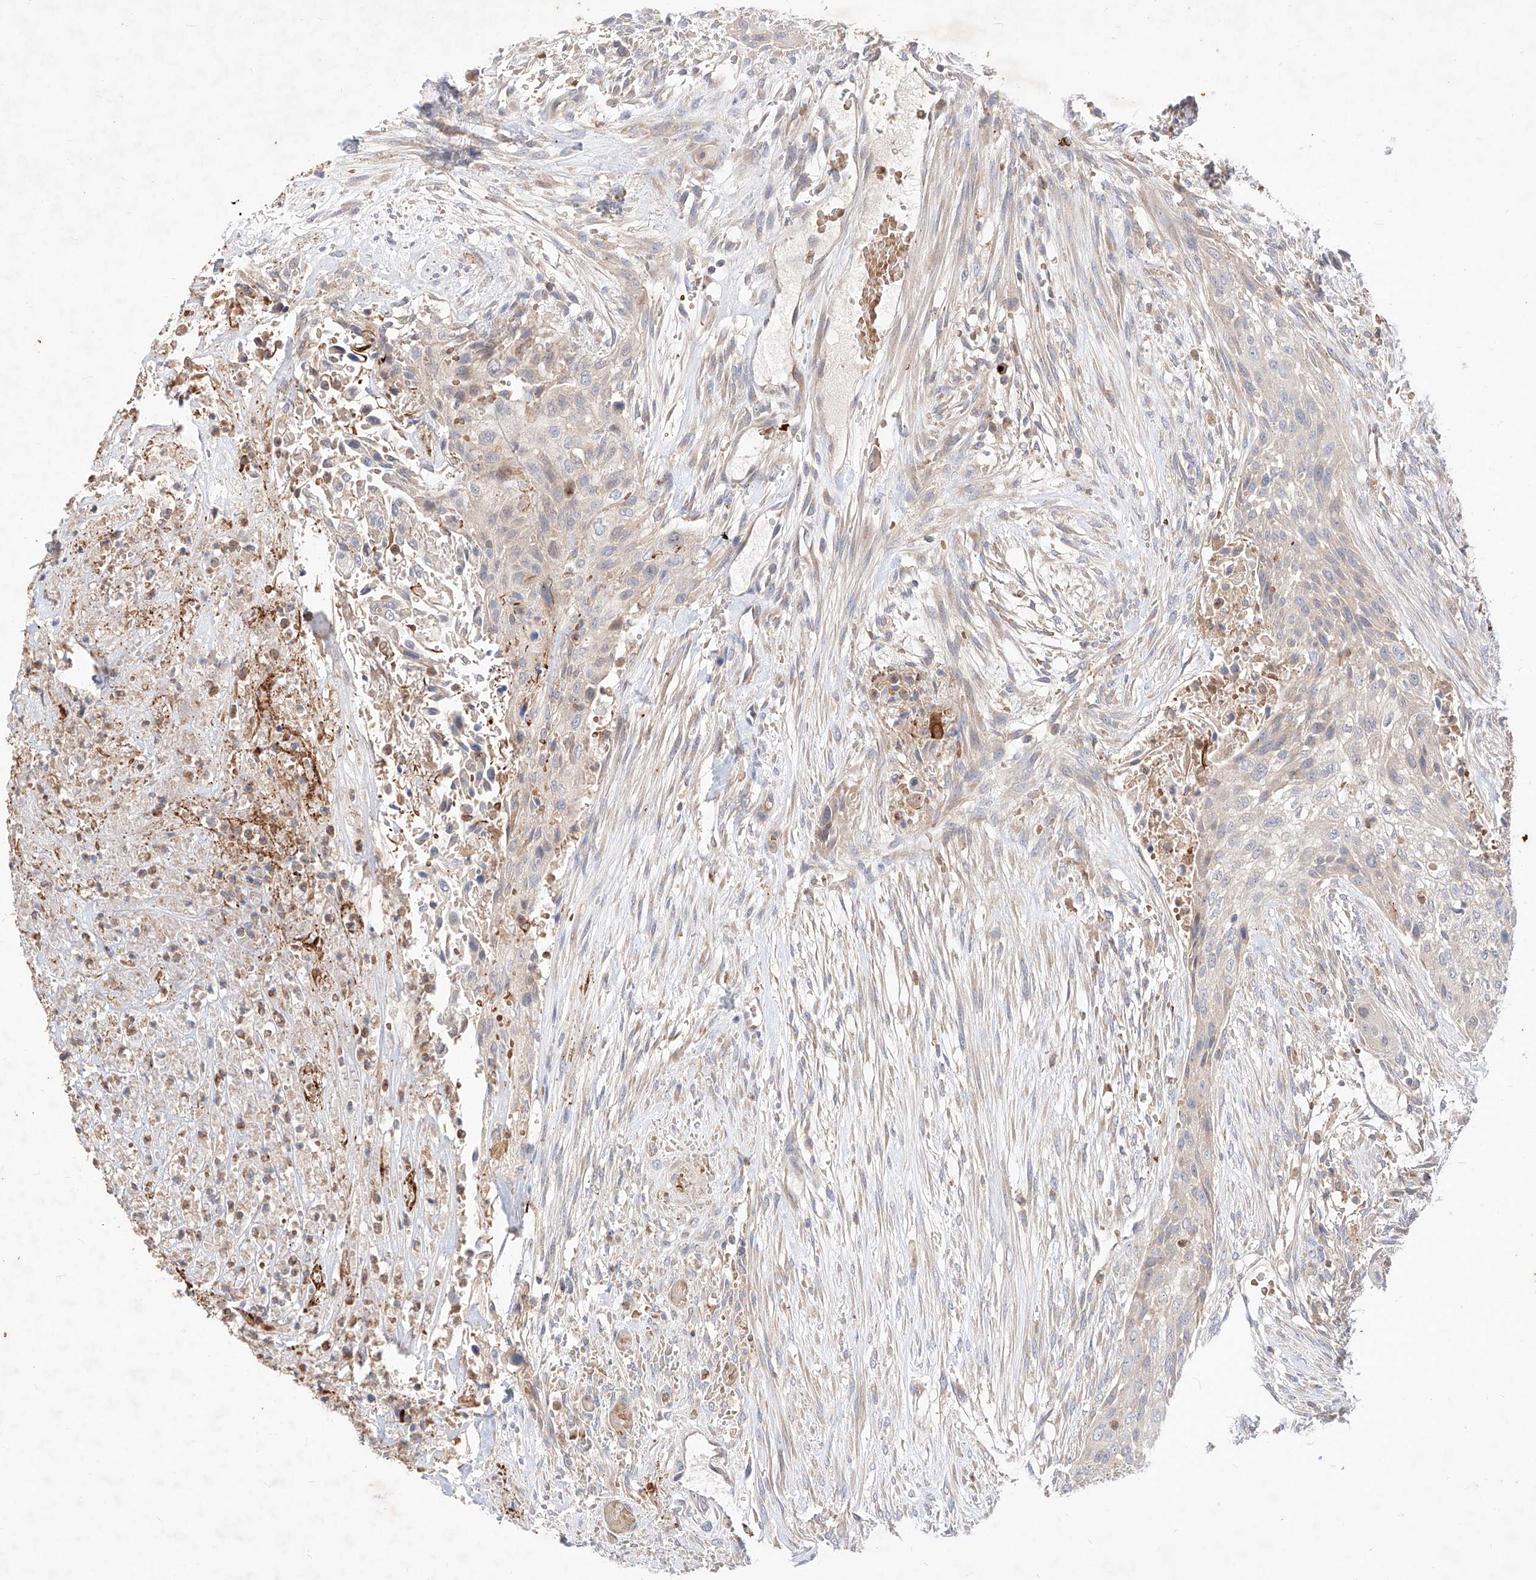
{"staining": {"intensity": "negative", "quantity": "none", "location": "none"}, "tissue": "urothelial cancer", "cell_type": "Tumor cells", "image_type": "cancer", "snomed": [{"axis": "morphology", "description": "Urothelial carcinoma, High grade"}, {"axis": "topography", "description": "Urinary bladder"}], "caption": "Tumor cells are negative for protein expression in human urothelial cancer.", "gene": "TSNAX", "patient": {"sex": "male", "age": 35}}